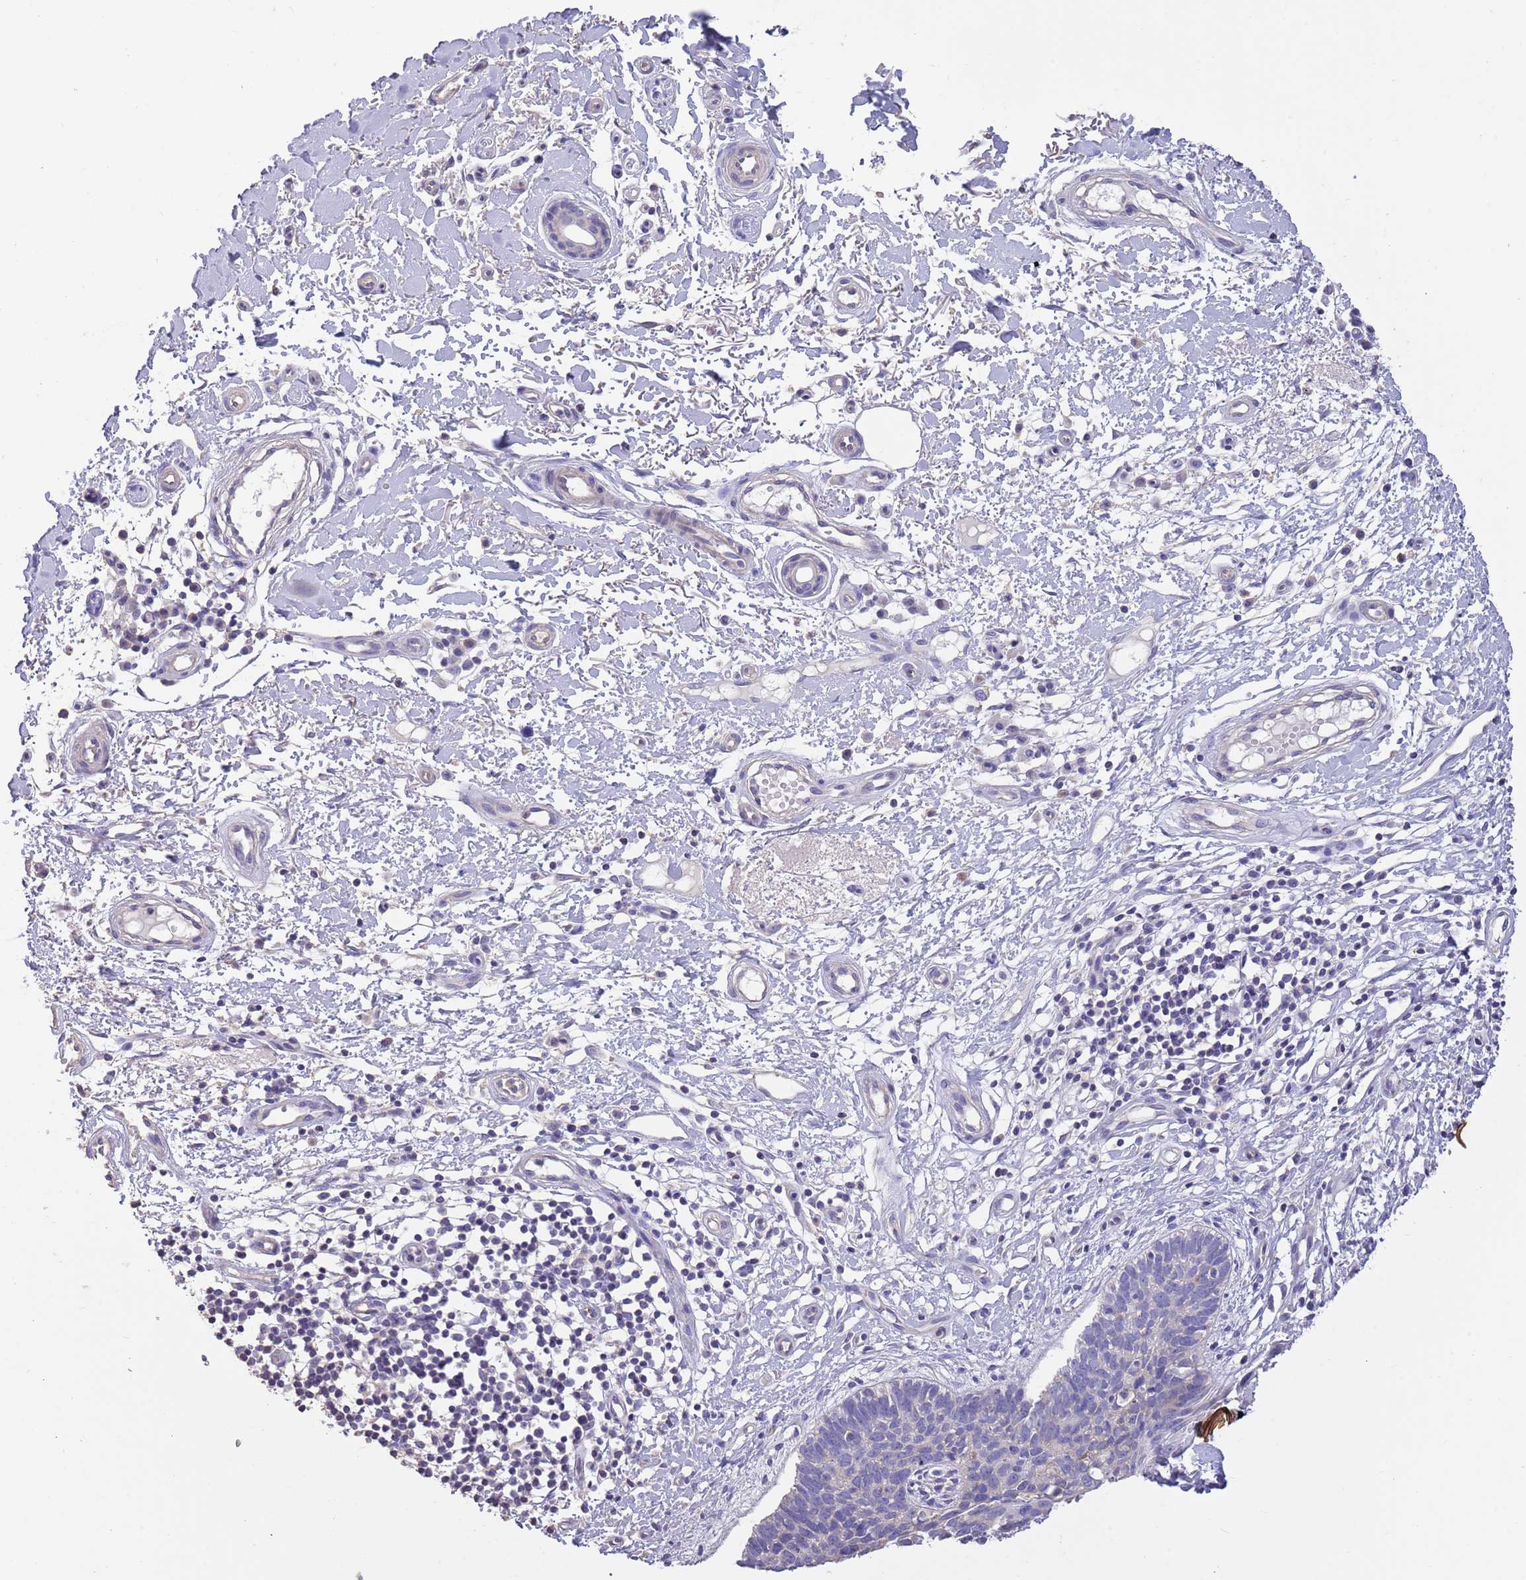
{"staining": {"intensity": "negative", "quantity": "none", "location": "none"}, "tissue": "skin cancer", "cell_type": "Tumor cells", "image_type": "cancer", "snomed": [{"axis": "morphology", "description": "Basal cell carcinoma"}, {"axis": "topography", "description": "Skin"}], "caption": "Tumor cells are negative for brown protein staining in skin cancer (basal cell carcinoma).", "gene": "SFTPA1", "patient": {"sex": "male", "age": 78}}